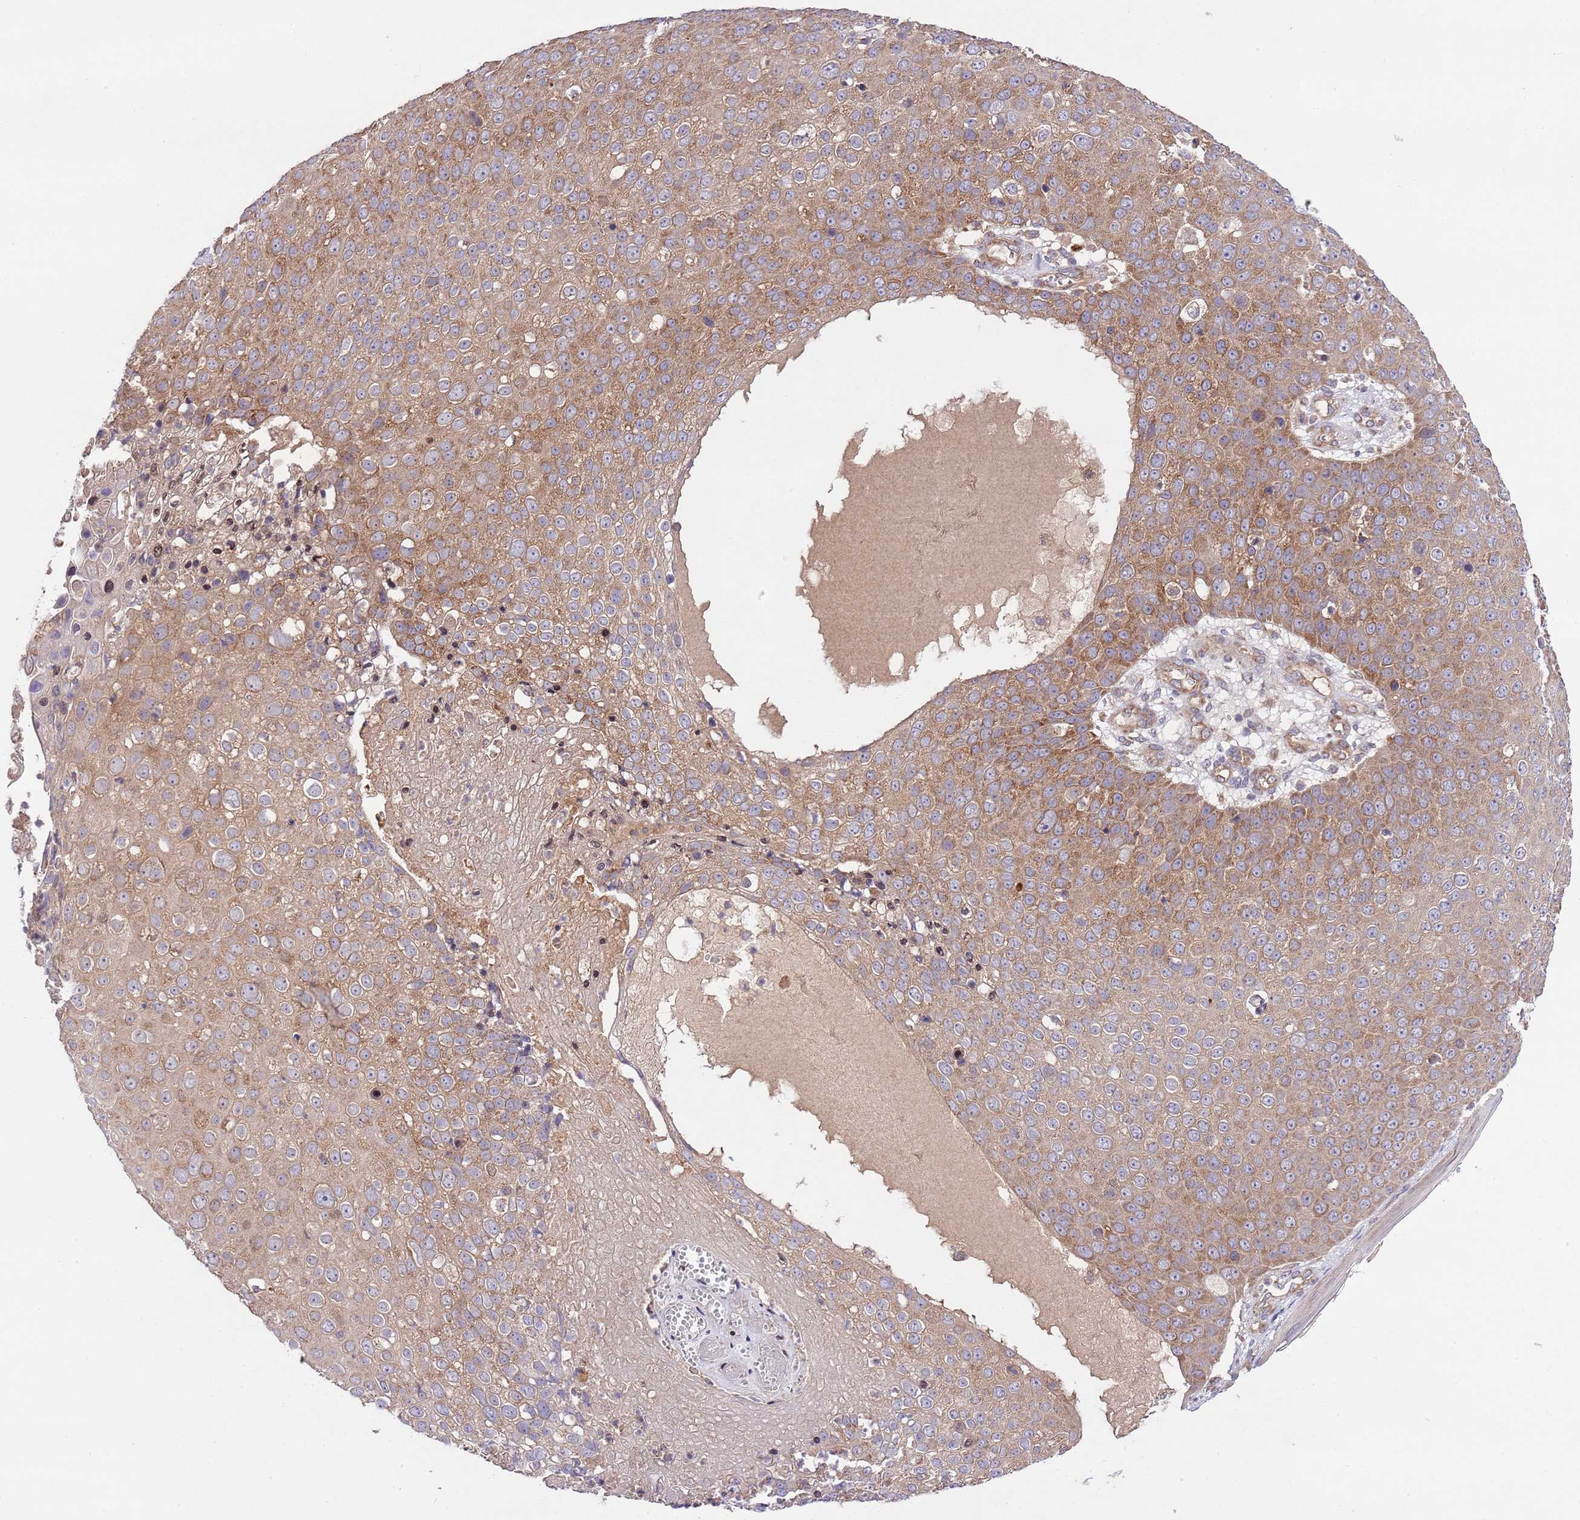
{"staining": {"intensity": "moderate", "quantity": ">75%", "location": "cytoplasmic/membranous"}, "tissue": "skin cancer", "cell_type": "Tumor cells", "image_type": "cancer", "snomed": [{"axis": "morphology", "description": "Squamous cell carcinoma, NOS"}, {"axis": "topography", "description": "Skin"}], "caption": "A brown stain highlights moderate cytoplasmic/membranous positivity of a protein in skin cancer tumor cells.", "gene": "MFNG", "patient": {"sex": "male", "age": 71}}